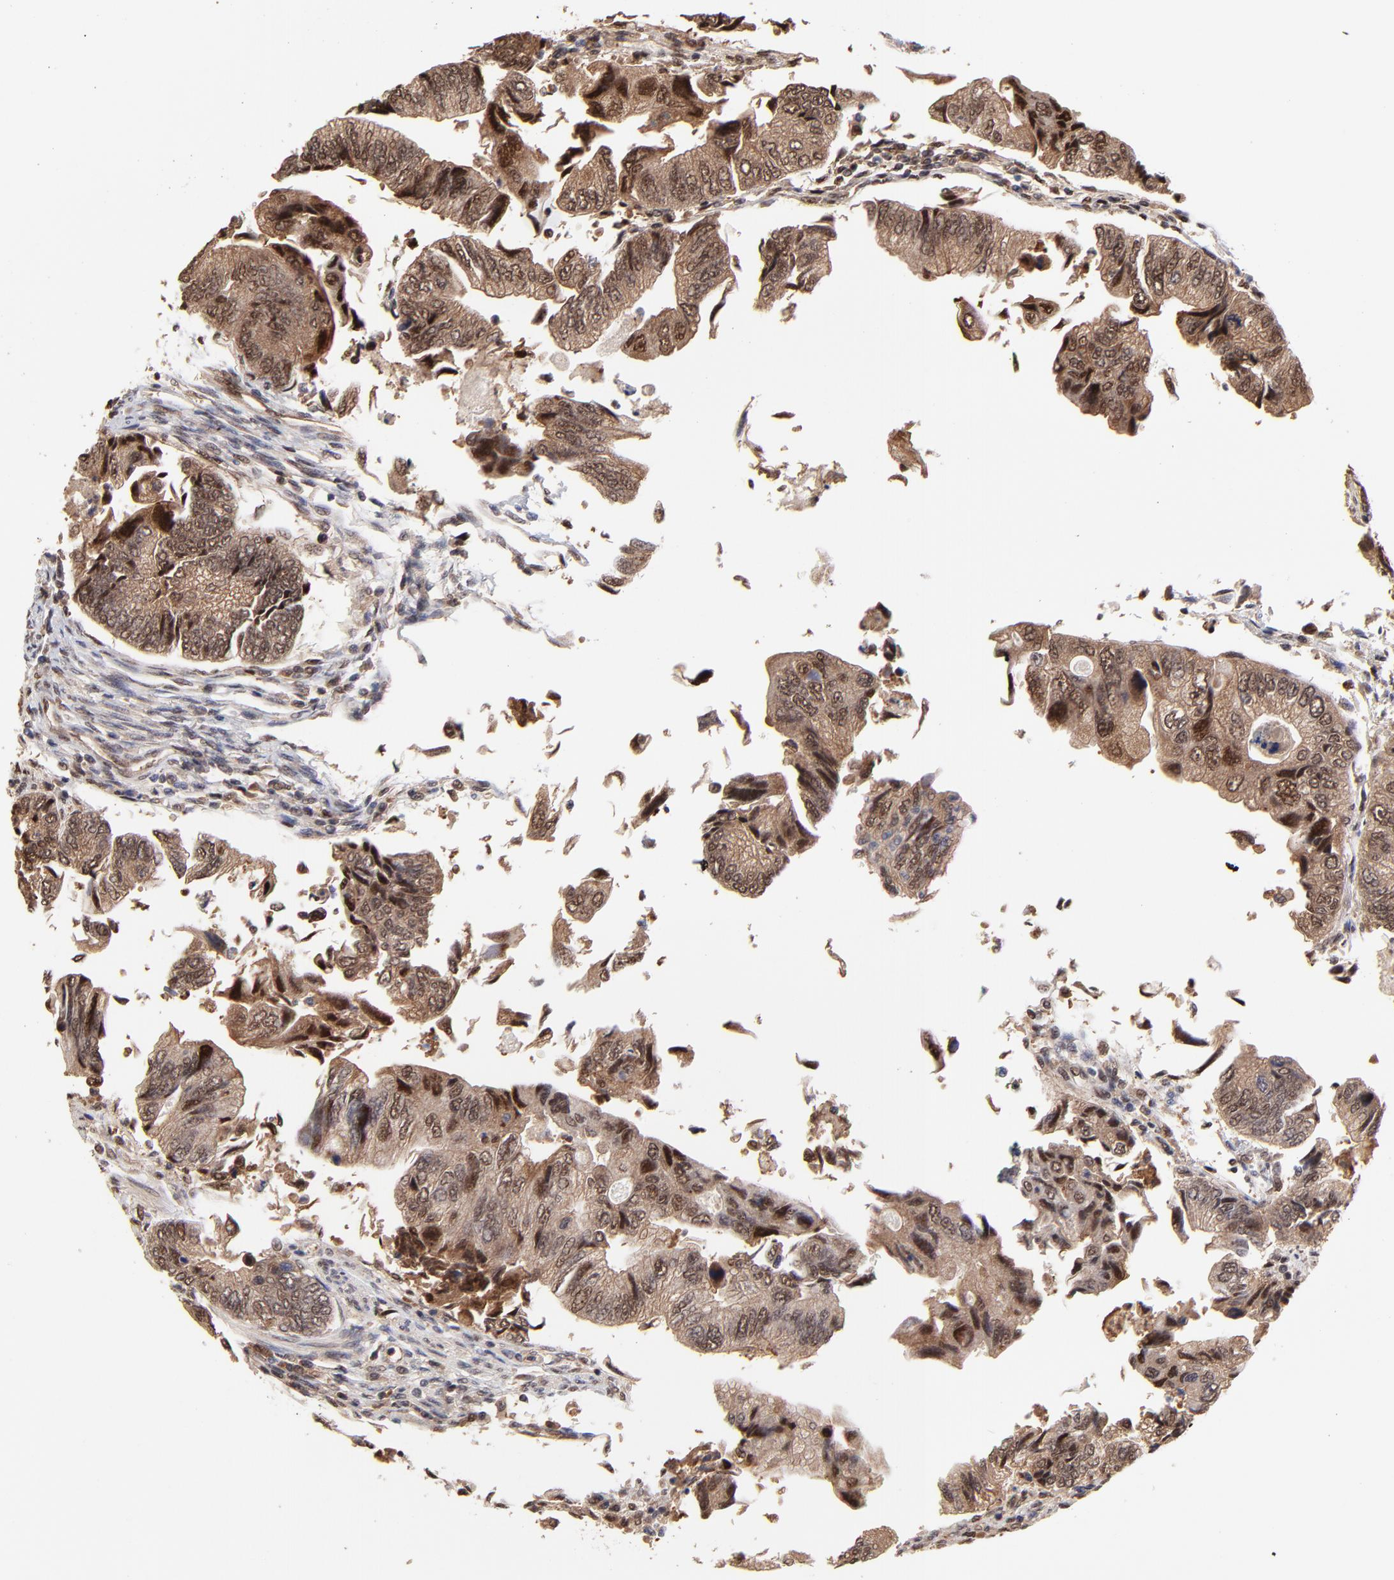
{"staining": {"intensity": "moderate", "quantity": ">75%", "location": "cytoplasmic/membranous,nuclear"}, "tissue": "colorectal cancer", "cell_type": "Tumor cells", "image_type": "cancer", "snomed": [{"axis": "morphology", "description": "Adenocarcinoma, NOS"}, {"axis": "topography", "description": "Colon"}], "caption": "Immunohistochemistry of human colorectal cancer (adenocarcinoma) exhibits medium levels of moderate cytoplasmic/membranous and nuclear staining in about >75% of tumor cells.", "gene": "PSMD14", "patient": {"sex": "female", "age": 11}}